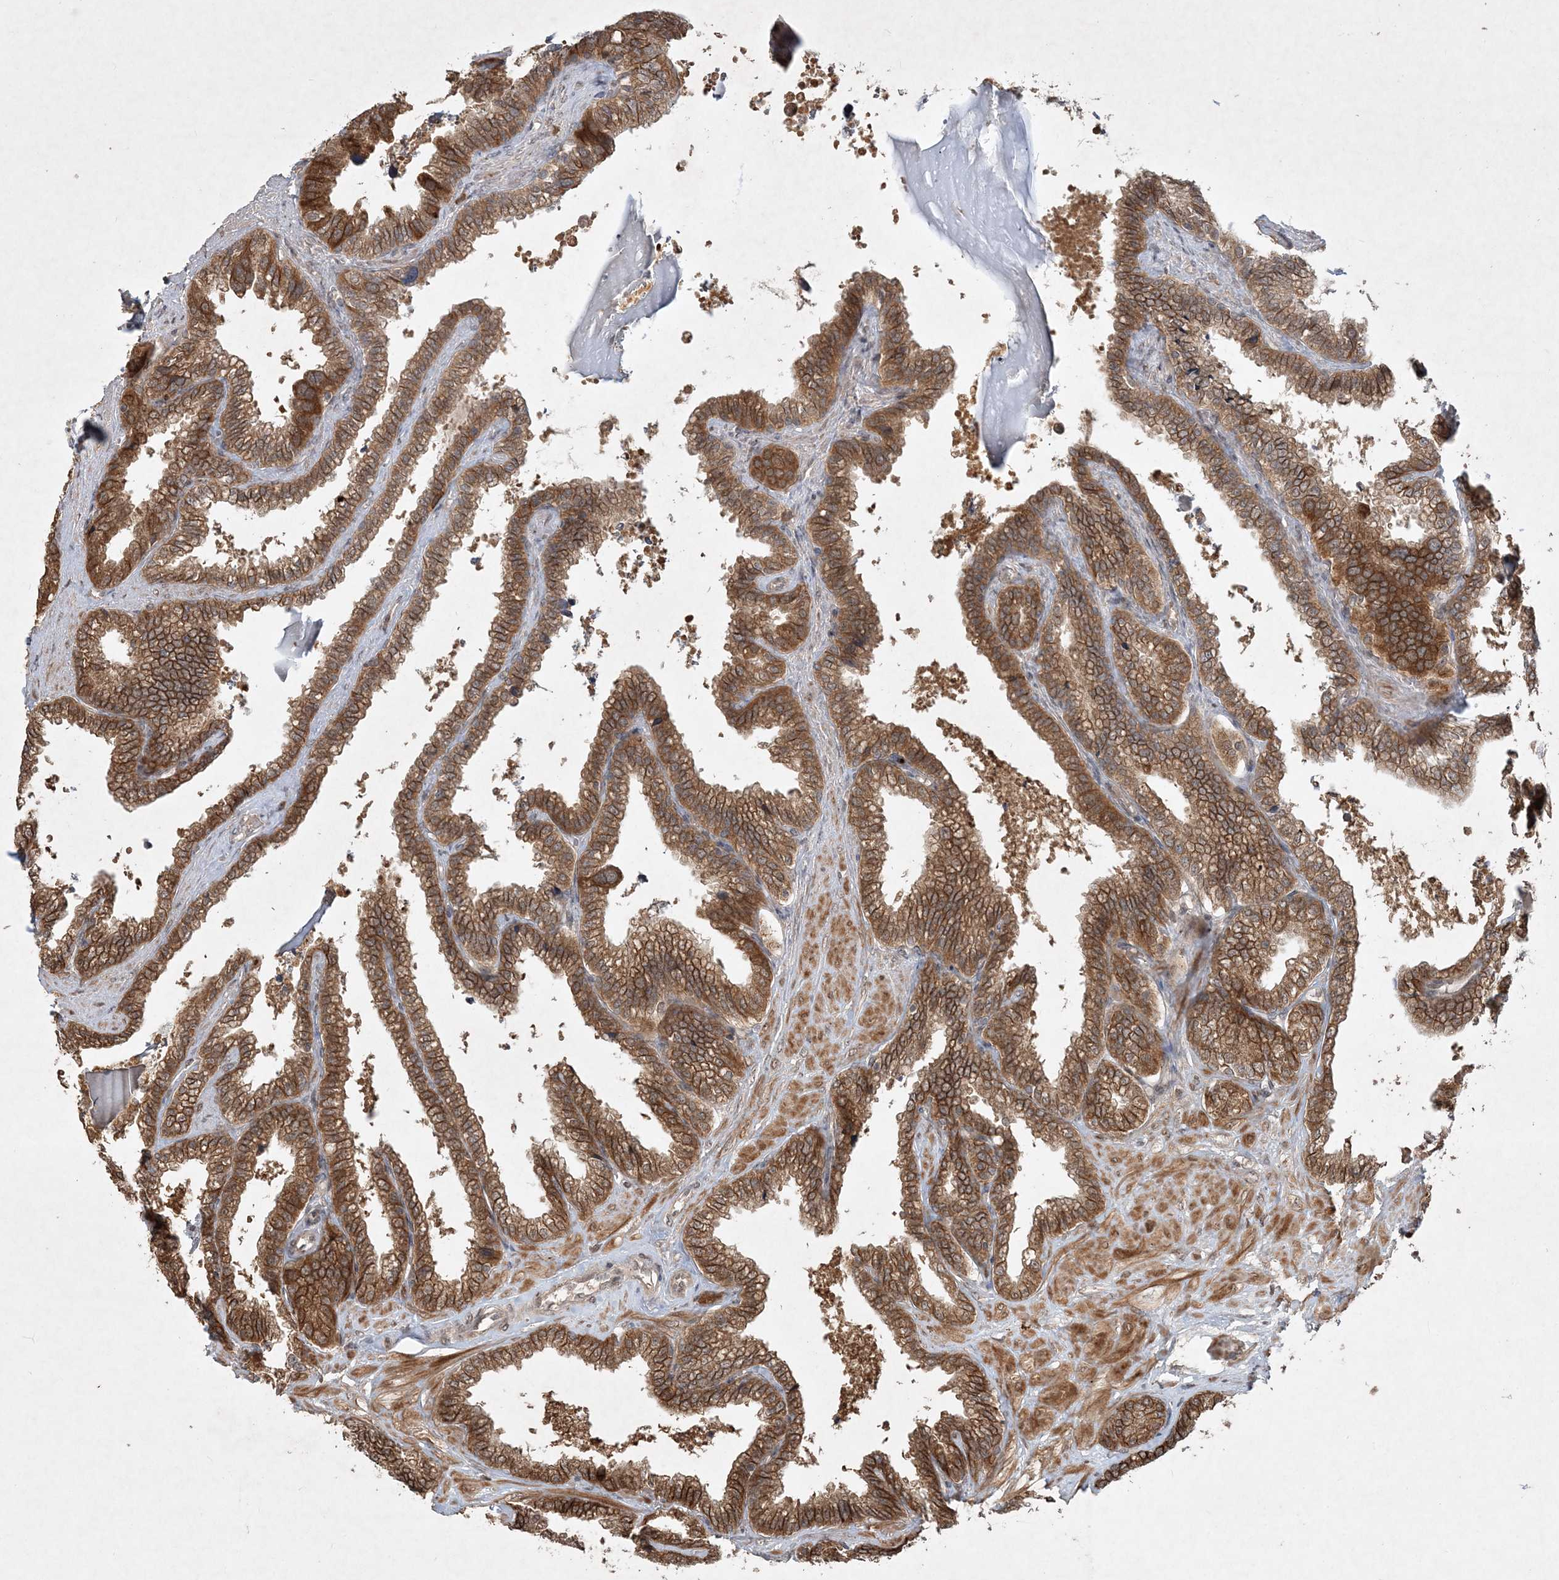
{"staining": {"intensity": "moderate", "quantity": ">75%", "location": "cytoplasmic/membranous"}, "tissue": "seminal vesicle", "cell_type": "Glandular cells", "image_type": "normal", "snomed": [{"axis": "morphology", "description": "Normal tissue, NOS"}, {"axis": "topography", "description": "Seminal veicle"}], "caption": "Brown immunohistochemical staining in normal seminal vesicle displays moderate cytoplasmic/membranous staining in approximately >75% of glandular cells.", "gene": "UBR3", "patient": {"sex": "male", "age": 46}}